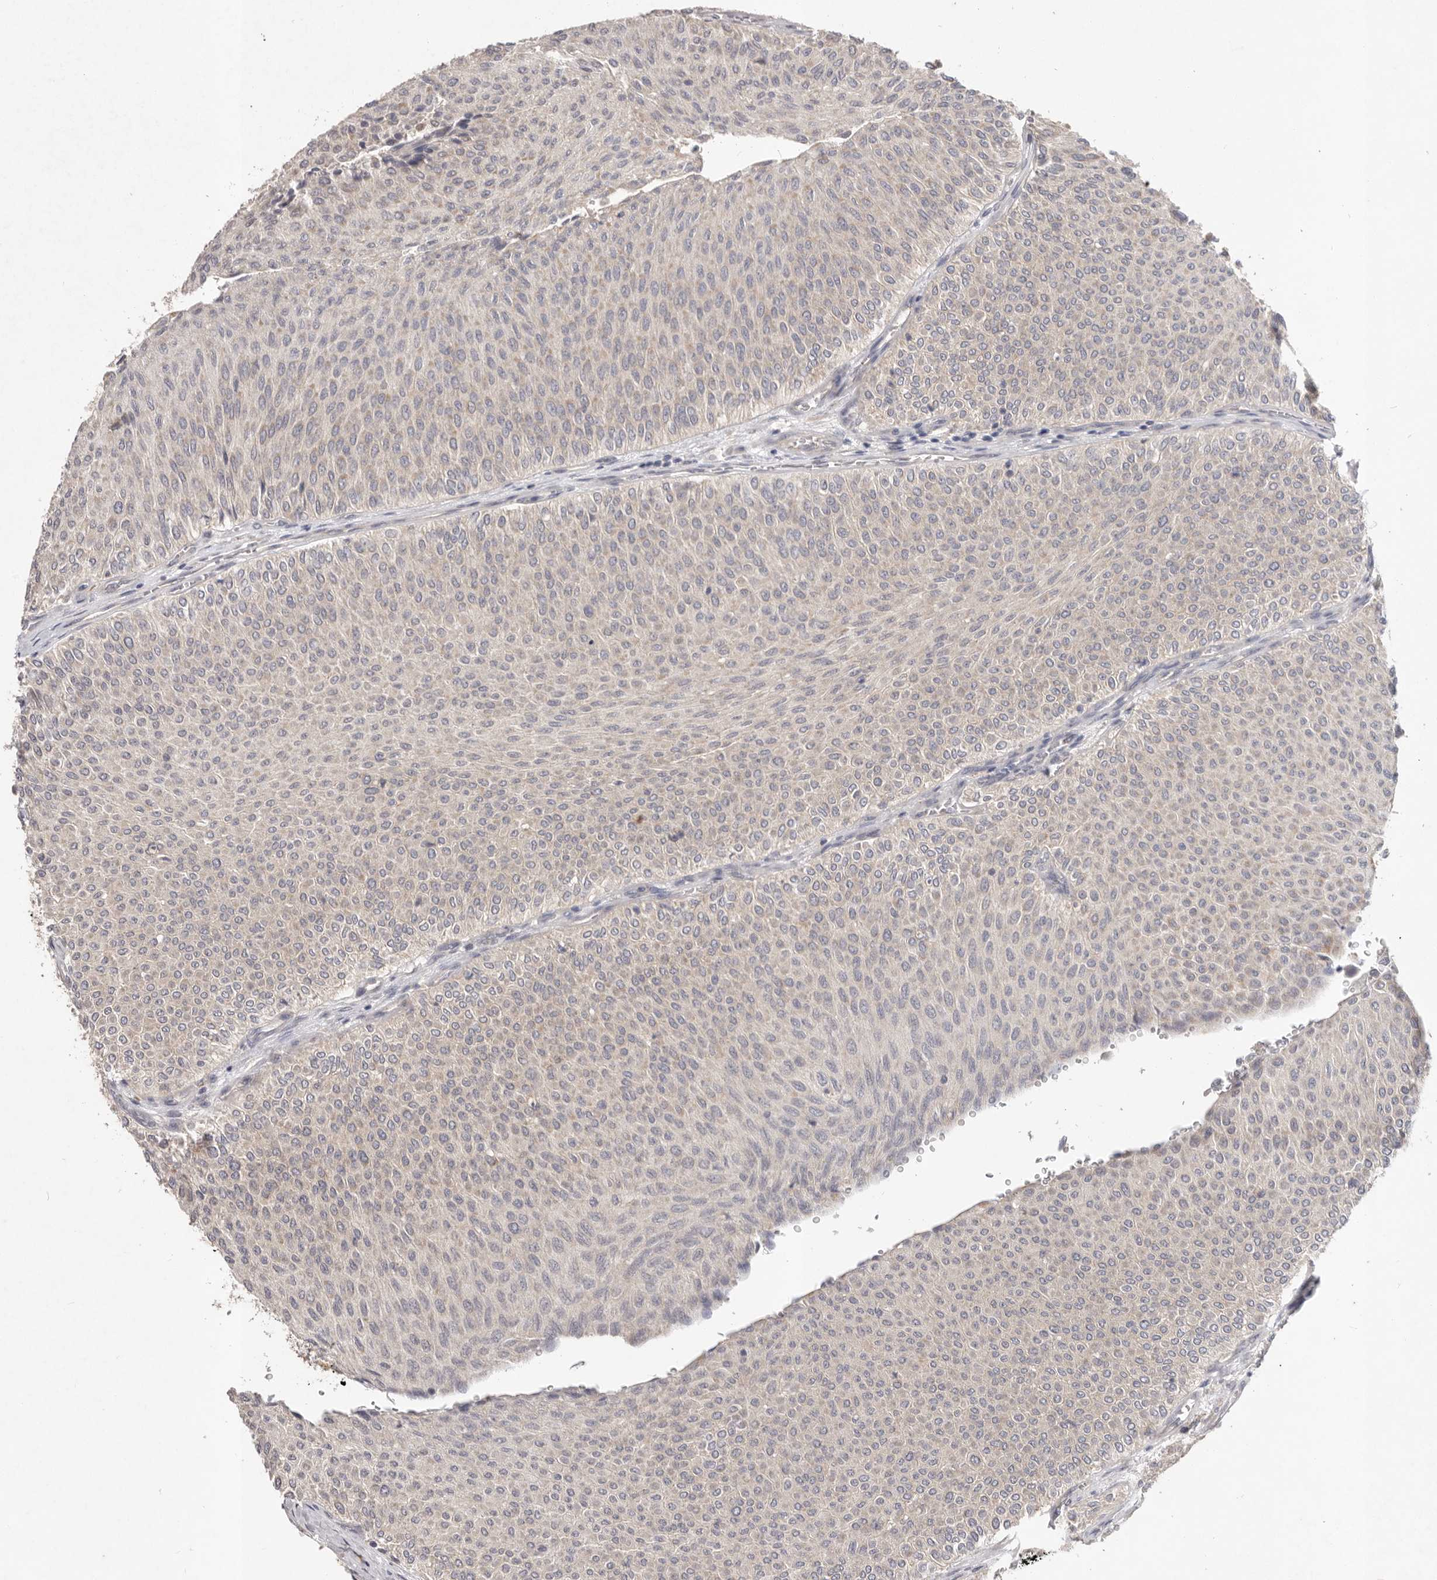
{"staining": {"intensity": "negative", "quantity": "none", "location": "none"}, "tissue": "urothelial cancer", "cell_type": "Tumor cells", "image_type": "cancer", "snomed": [{"axis": "morphology", "description": "Urothelial carcinoma, Low grade"}, {"axis": "topography", "description": "Urinary bladder"}], "caption": "DAB immunohistochemical staining of urothelial cancer exhibits no significant positivity in tumor cells.", "gene": "WDR77", "patient": {"sex": "male", "age": 78}}